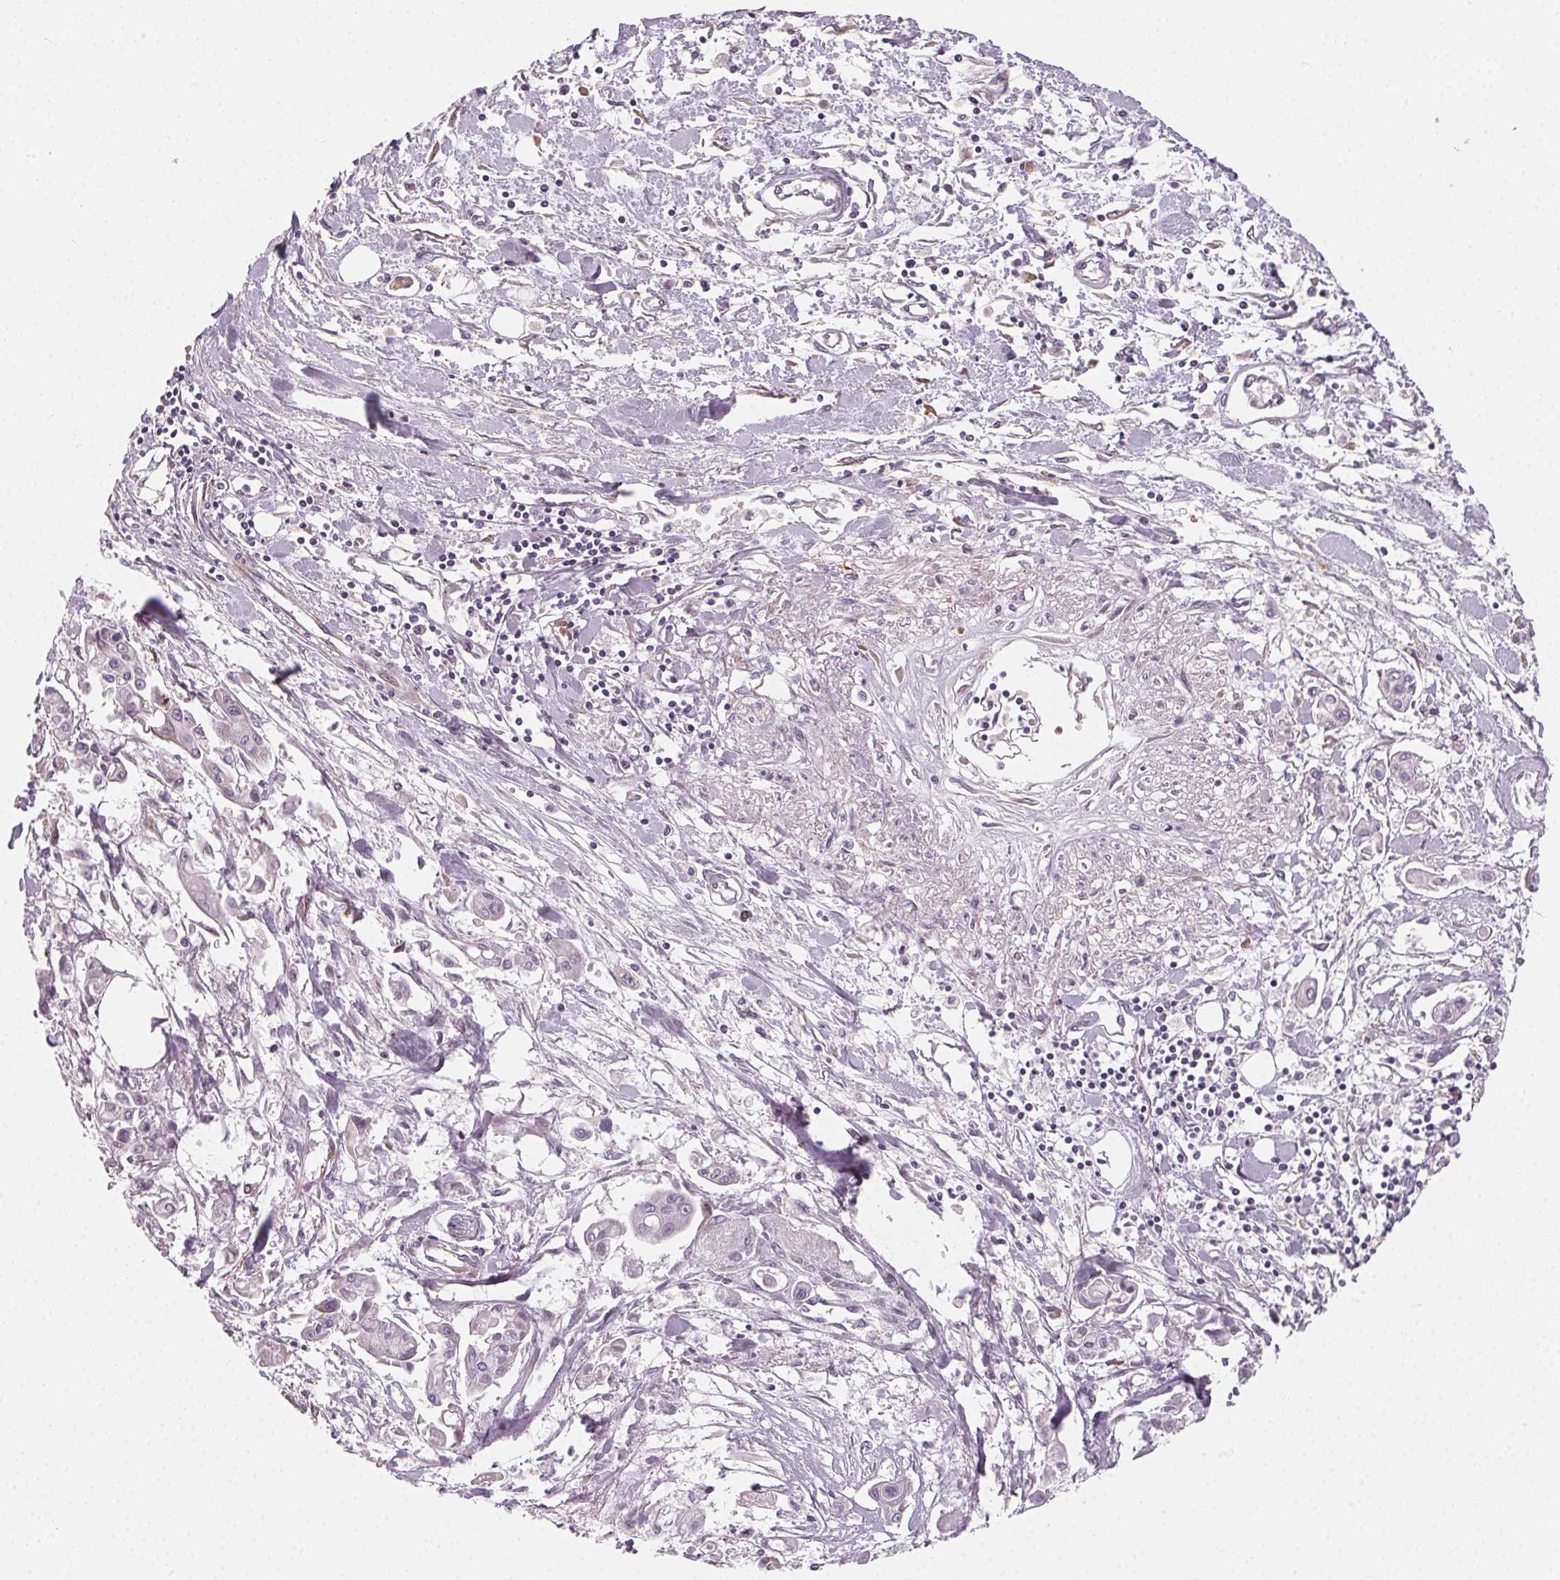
{"staining": {"intensity": "negative", "quantity": "none", "location": "none"}, "tissue": "pancreatic cancer", "cell_type": "Tumor cells", "image_type": "cancer", "snomed": [{"axis": "morphology", "description": "Adenocarcinoma, NOS"}, {"axis": "topography", "description": "Pancreas"}], "caption": "Human pancreatic cancer (adenocarcinoma) stained for a protein using immunohistochemistry (IHC) displays no staining in tumor cells.", "gene": "CCDC96", "patient": {"sex": "male", "age": 61}}